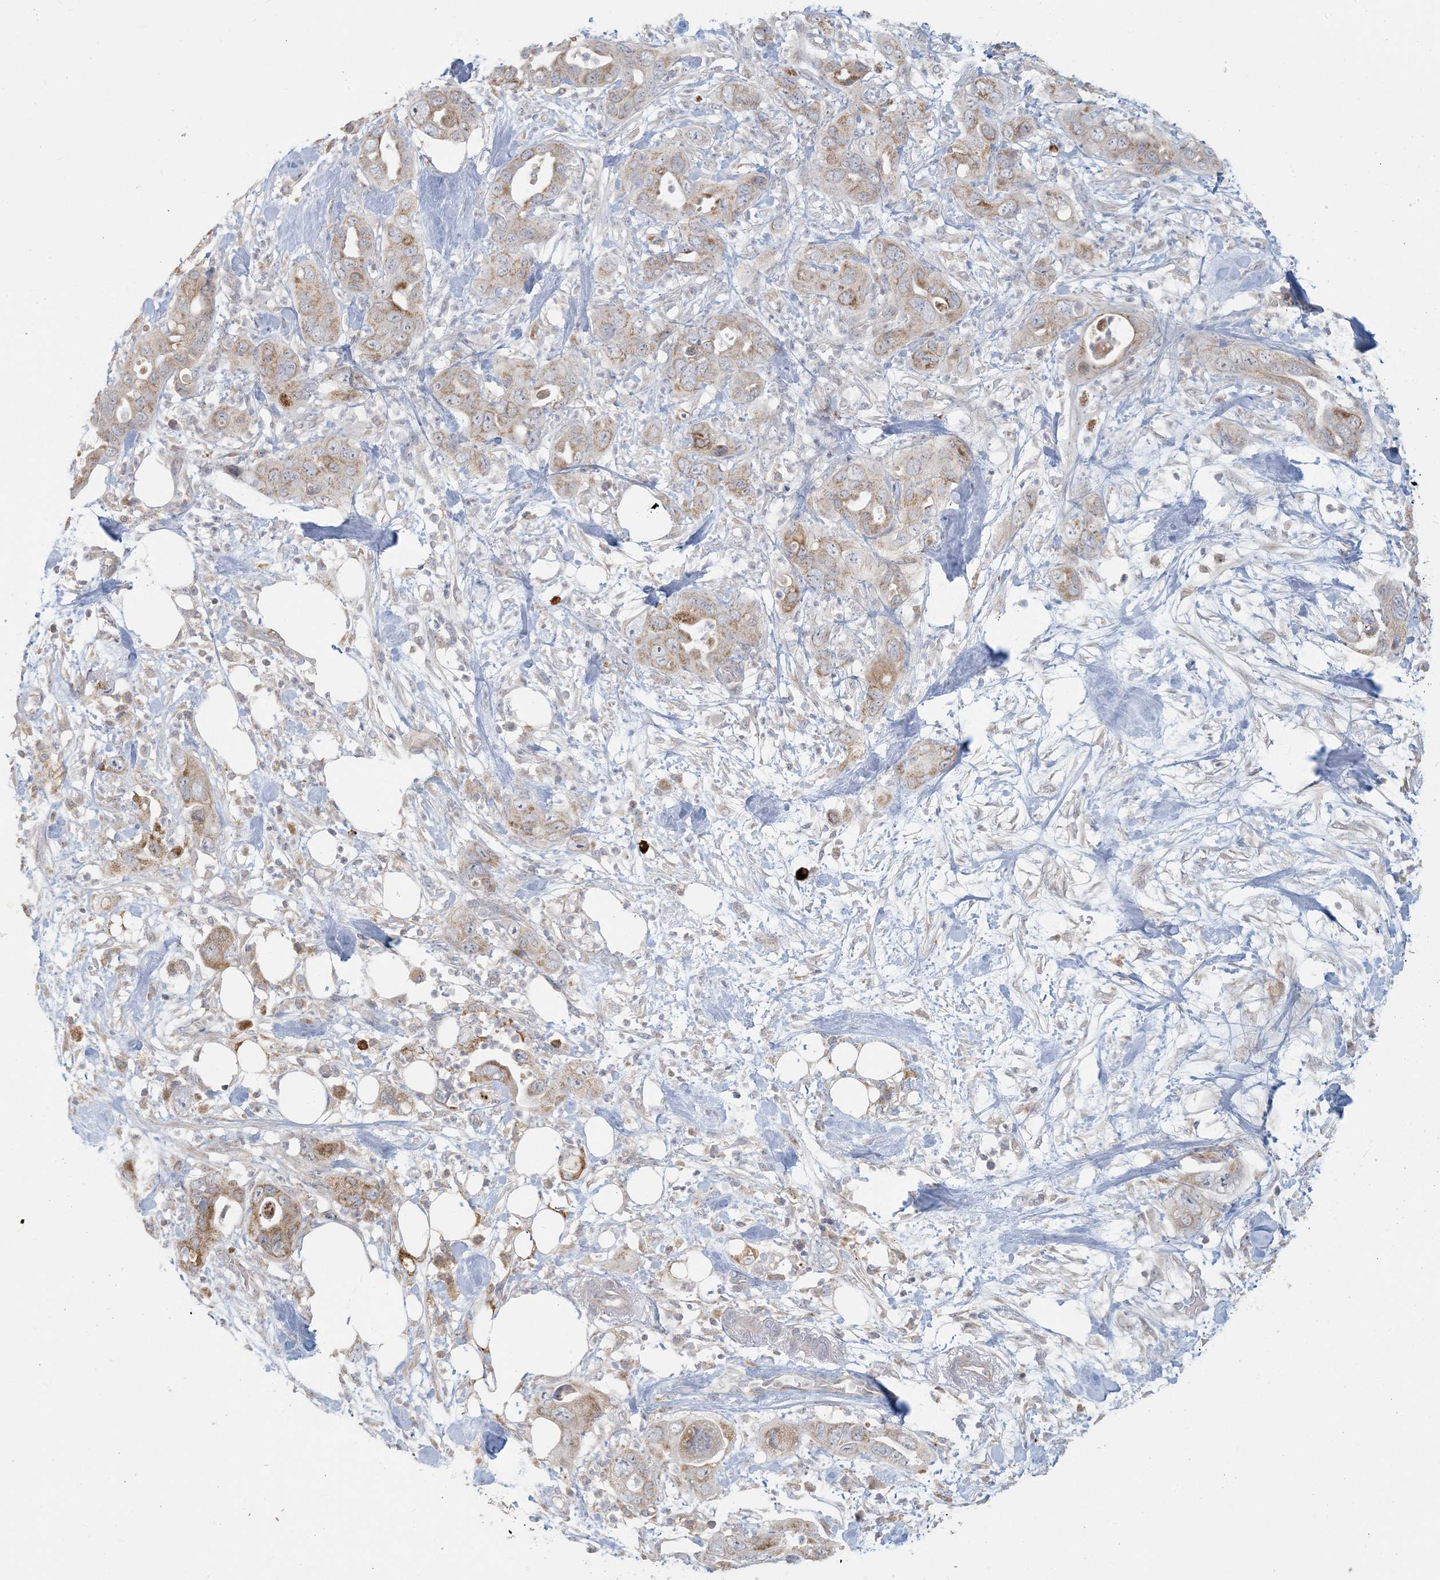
{"staining": {"intensity": "moderate", "quantity": "25%-75%", "location": "cytoplasmic/membranous"}, "tissue": "pancreatic cancer", "cell_type": "Tumor cells", "image_type": "cancer", "snomed": [{"axis": "morphology", "description": "Adenocarcinoma, NOS"}, {"axis": "topography", "description": "Pancreas"}], "caption": "This is a histology image of immunohistochemistry staining of pancreatic adenocarcinoma, which shows moderate positivity in the cytoplasmic/membranous of tumor cells.", "gene": "MCAT", "patient": {"sex": "female", "age": 71}}